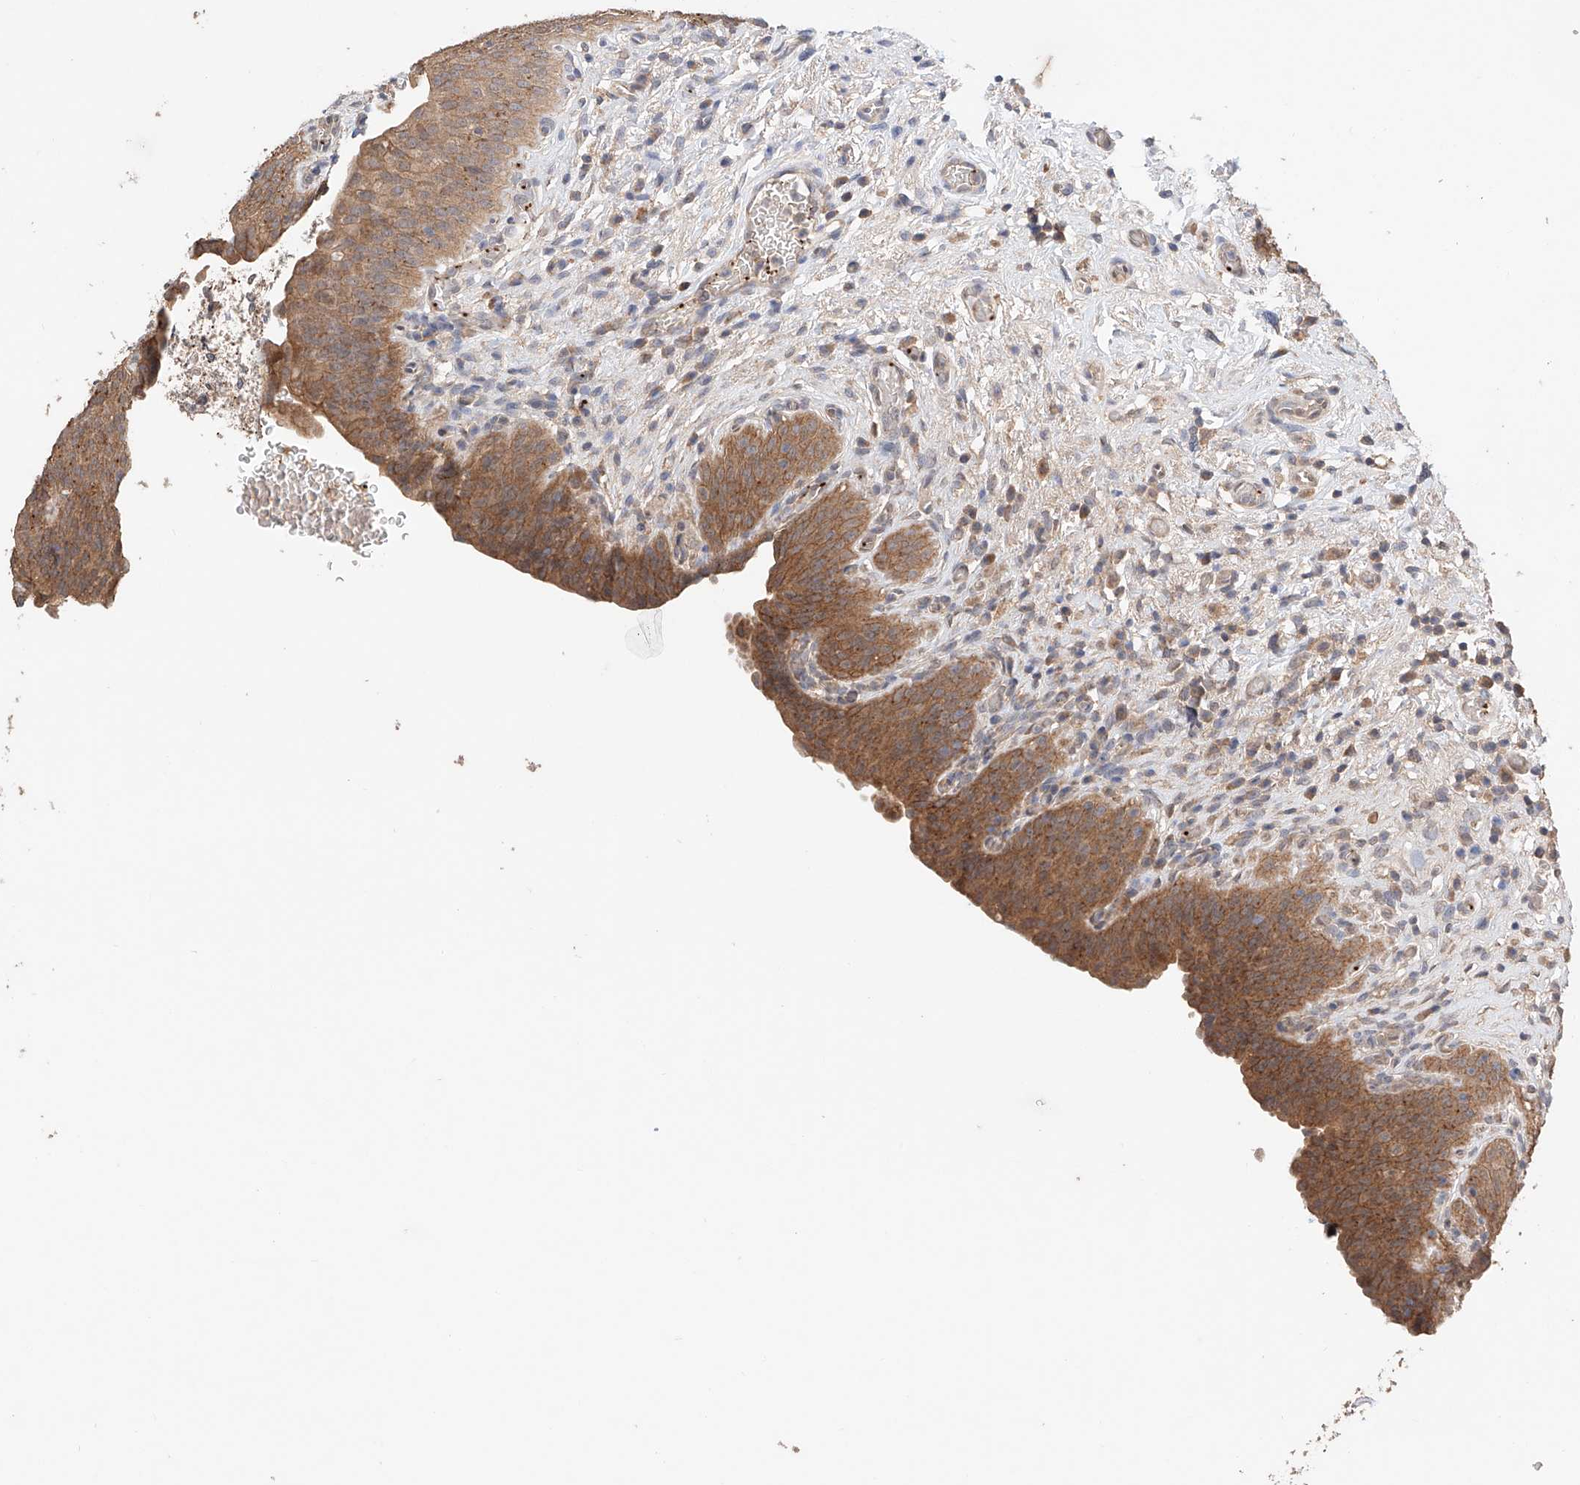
{"staining": {"intensity": "moderate", "quantity": ">75%", "location": "cytoplasmic/membranous,nuclear"}, "tissue": "urinary bladder", "cell_type": "Urothelial cells", "image_type": "normal", "snomed": [{"axis": "morphology", "description": "Normal tissue, NOS"}, {"axis": "topography", "description": "Urinary bladder"}], "caption": "A brown stain shows moderate cytoplasmic/membranous,nuclear expression of a protein in urothelial cells of unremarkable human urinary bladder.", "gene": "ZFHX2", "patient": {"sex": "male", "age": 83}}